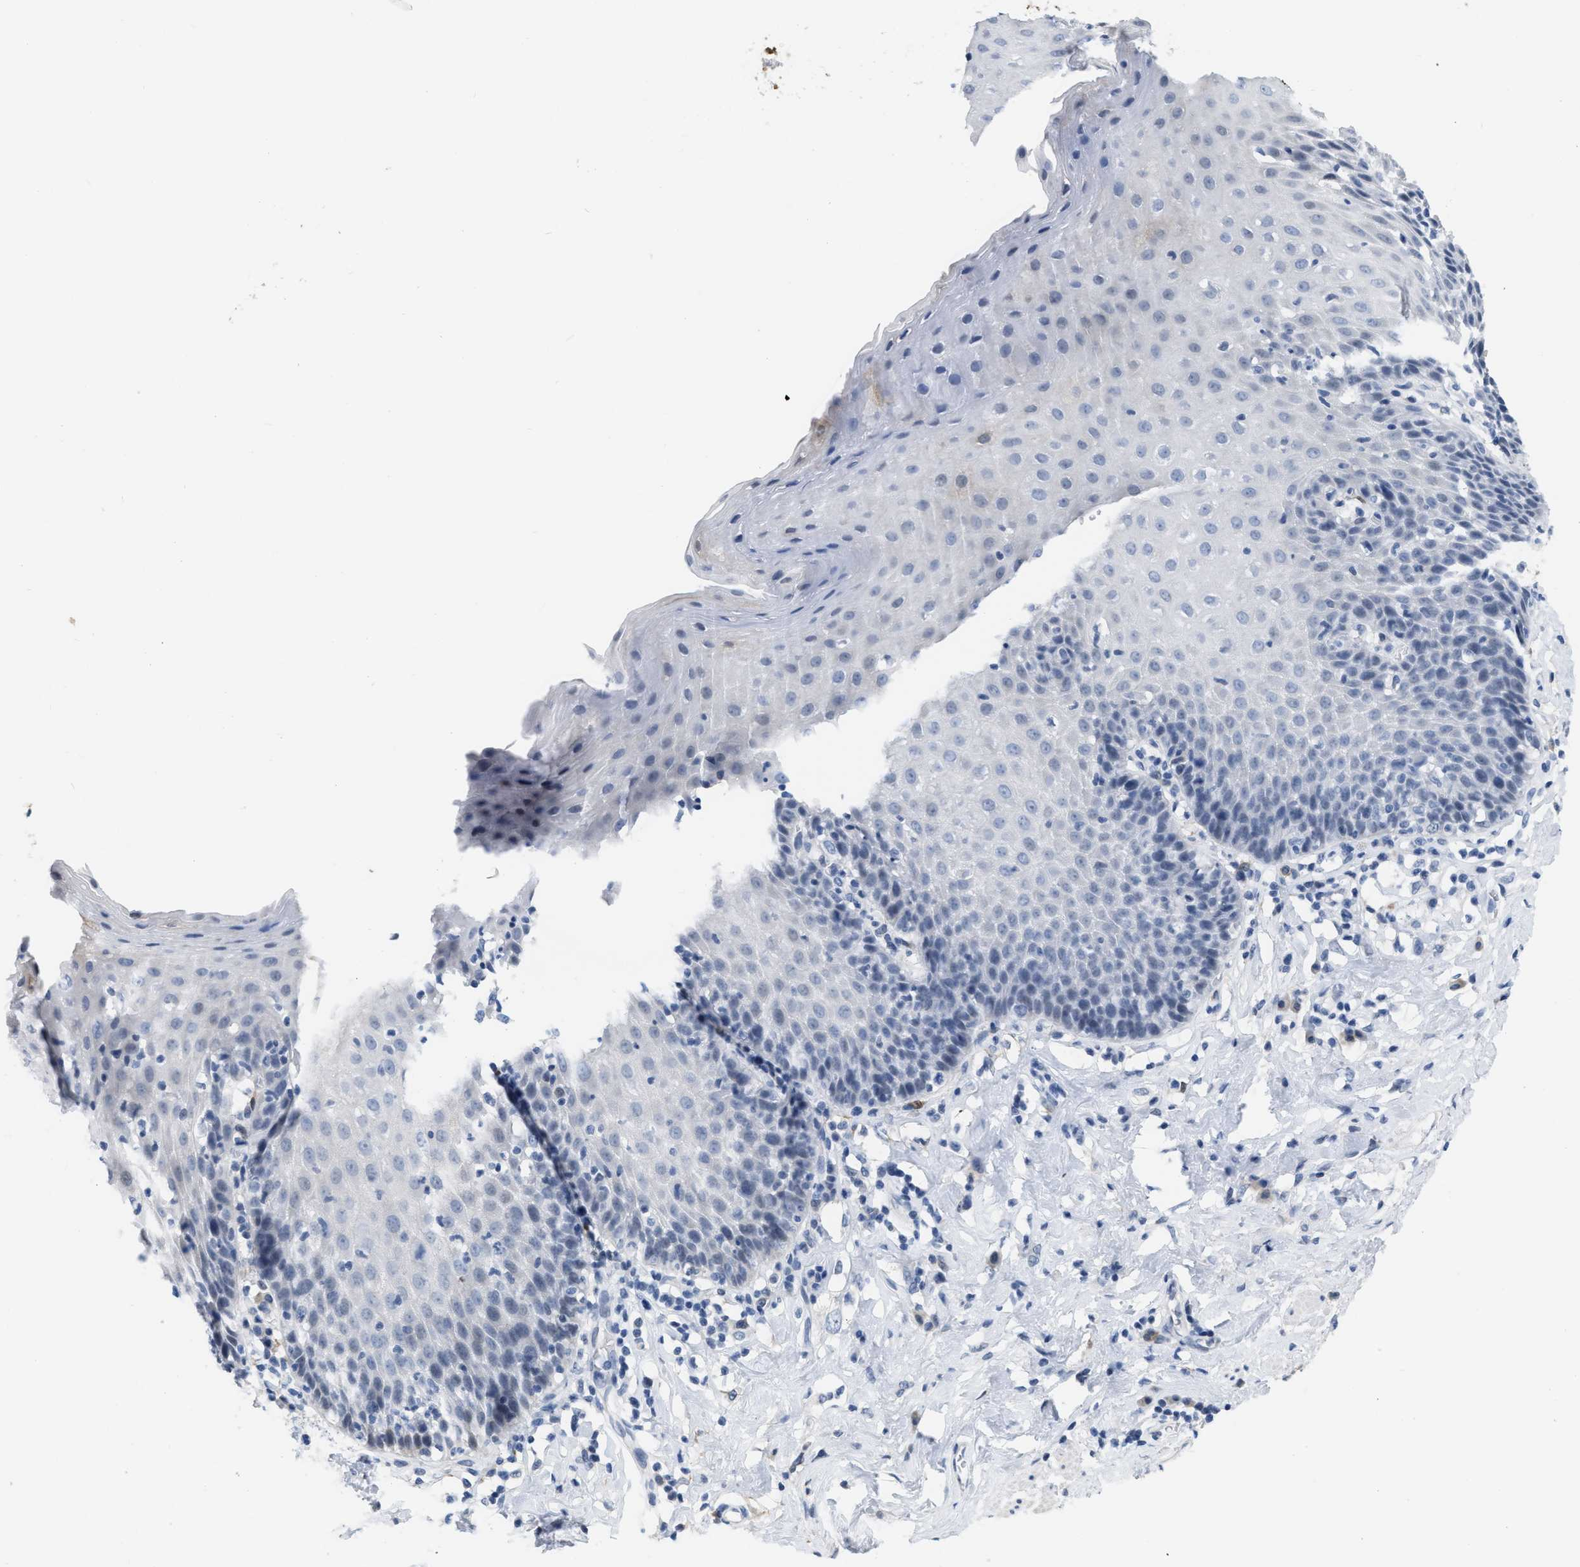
{"staining": {"intensity": "negative", "quantity": "none", "location": "none"}, "tissue": "esophagus", "cell_type": "Squamous epithelial cells", "image_type": "normal", "snomed": [{"axis": "morphology", "description": "Normal tissue, NOS"}, {"axis": "topography", "description": "Esophagus"}], "caption": "This is a histopathology image of IHC staining of benign esophagus, which shows no expression in squamous epithelial cells. (DAB (3,3'-diaminobenzidine) immunohistochemistry, high magnification).", "gene": "CRYM", "patient": {"sex": "female", "age": 61}}